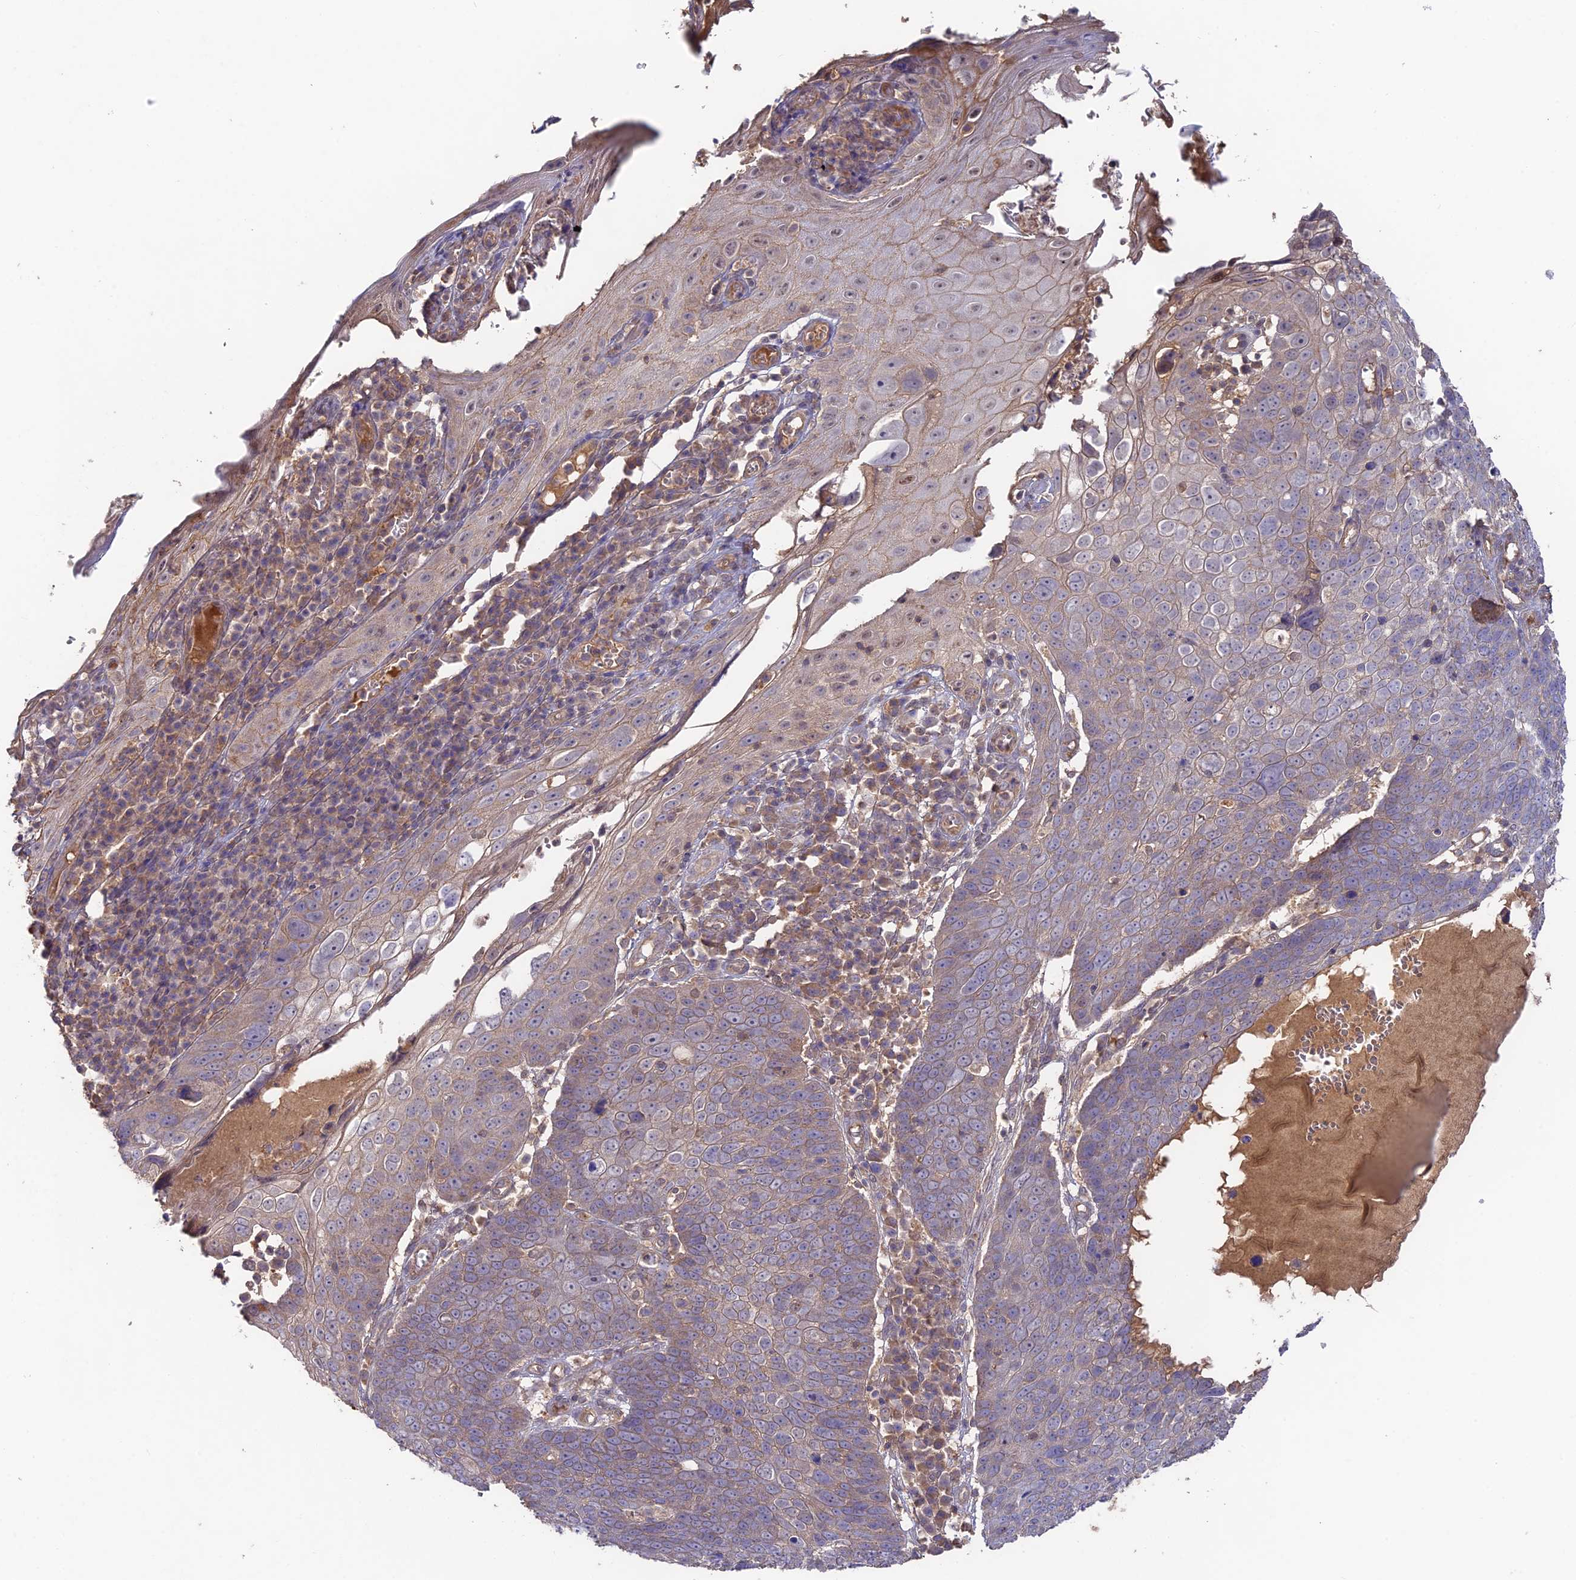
{"staining": {"intensity": "weak", "quantity": "25%-75%", "location": "cytoplasmic/membranous"}, "tissue": "skin cancer", "cell_type": "Tumor cells", "image_type": "cancer", "snomed": [{"axis": "morphology", "description": "Squamous cell carcinoma, NOS"}, {"axis": "topography", "description": "Skin"}], "caption": "Protein expression analysis of human skin cancer reveals weak cytoplasmic/membranous positivity in approximately 25%-75% of tumor cells. (DAB IHC, brown staining for protein, blue staining for nuclei).", "gene": "CLCF1", "patient": {"sex": "male", "age": 71}}